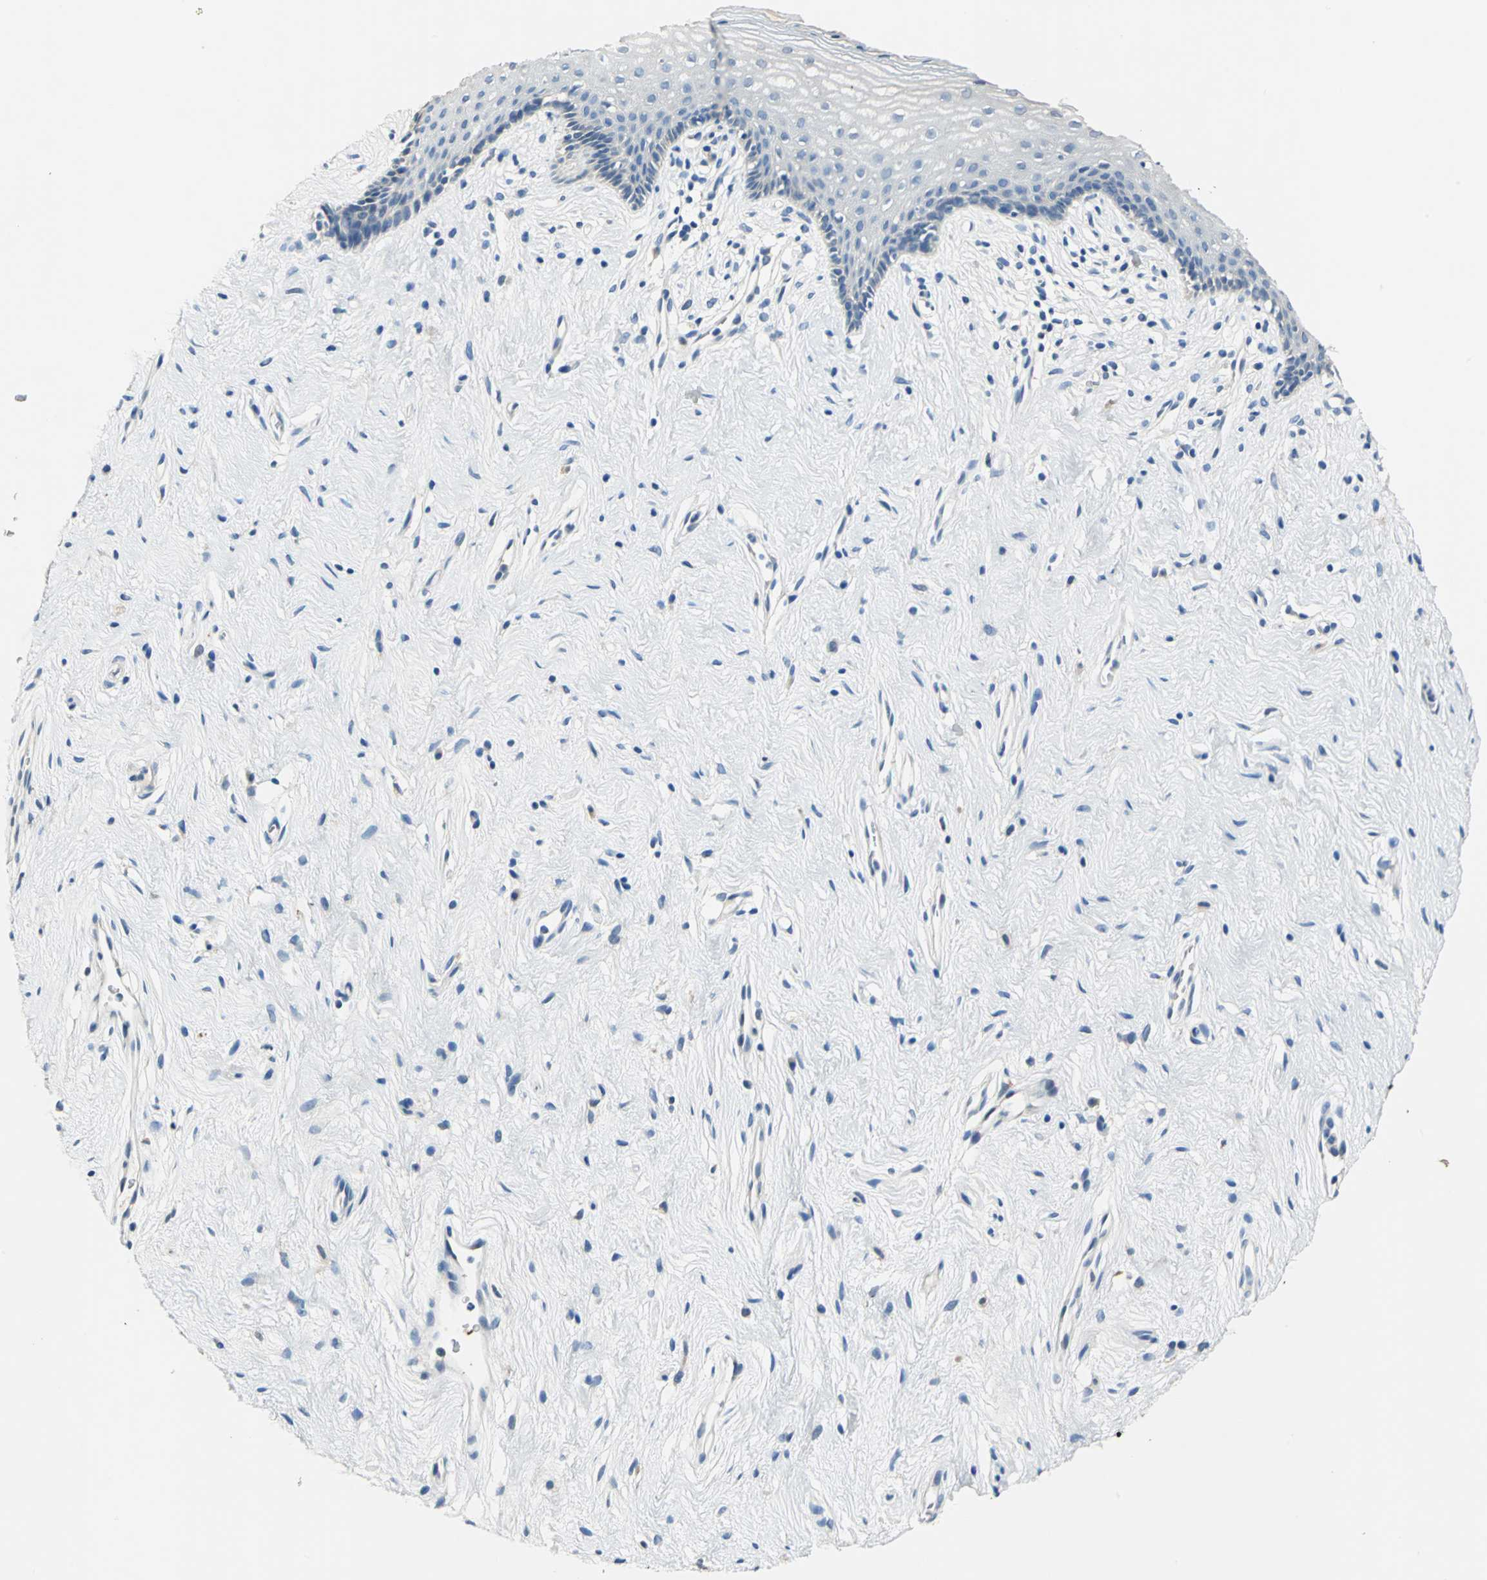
{"staining": {"intensity": "weak", "quantity": "<25%", "location": "cytoplasmic/membranous"}, "tissue": "vagina", "cell_type": "Squamous epithelial cells", "image_type": "normal", "snomed": [{"axis": "morphology", "description": "Normal tissue, NOS"}, {"axis": "topography", "description": "Vagina"}], "caption": "Immunohistochemical staining of benign human vagina exhibits no significant staining in squamous epithelial cells.", "gene": "RASD2", "patient": {"sex": "female", "age": 44}}